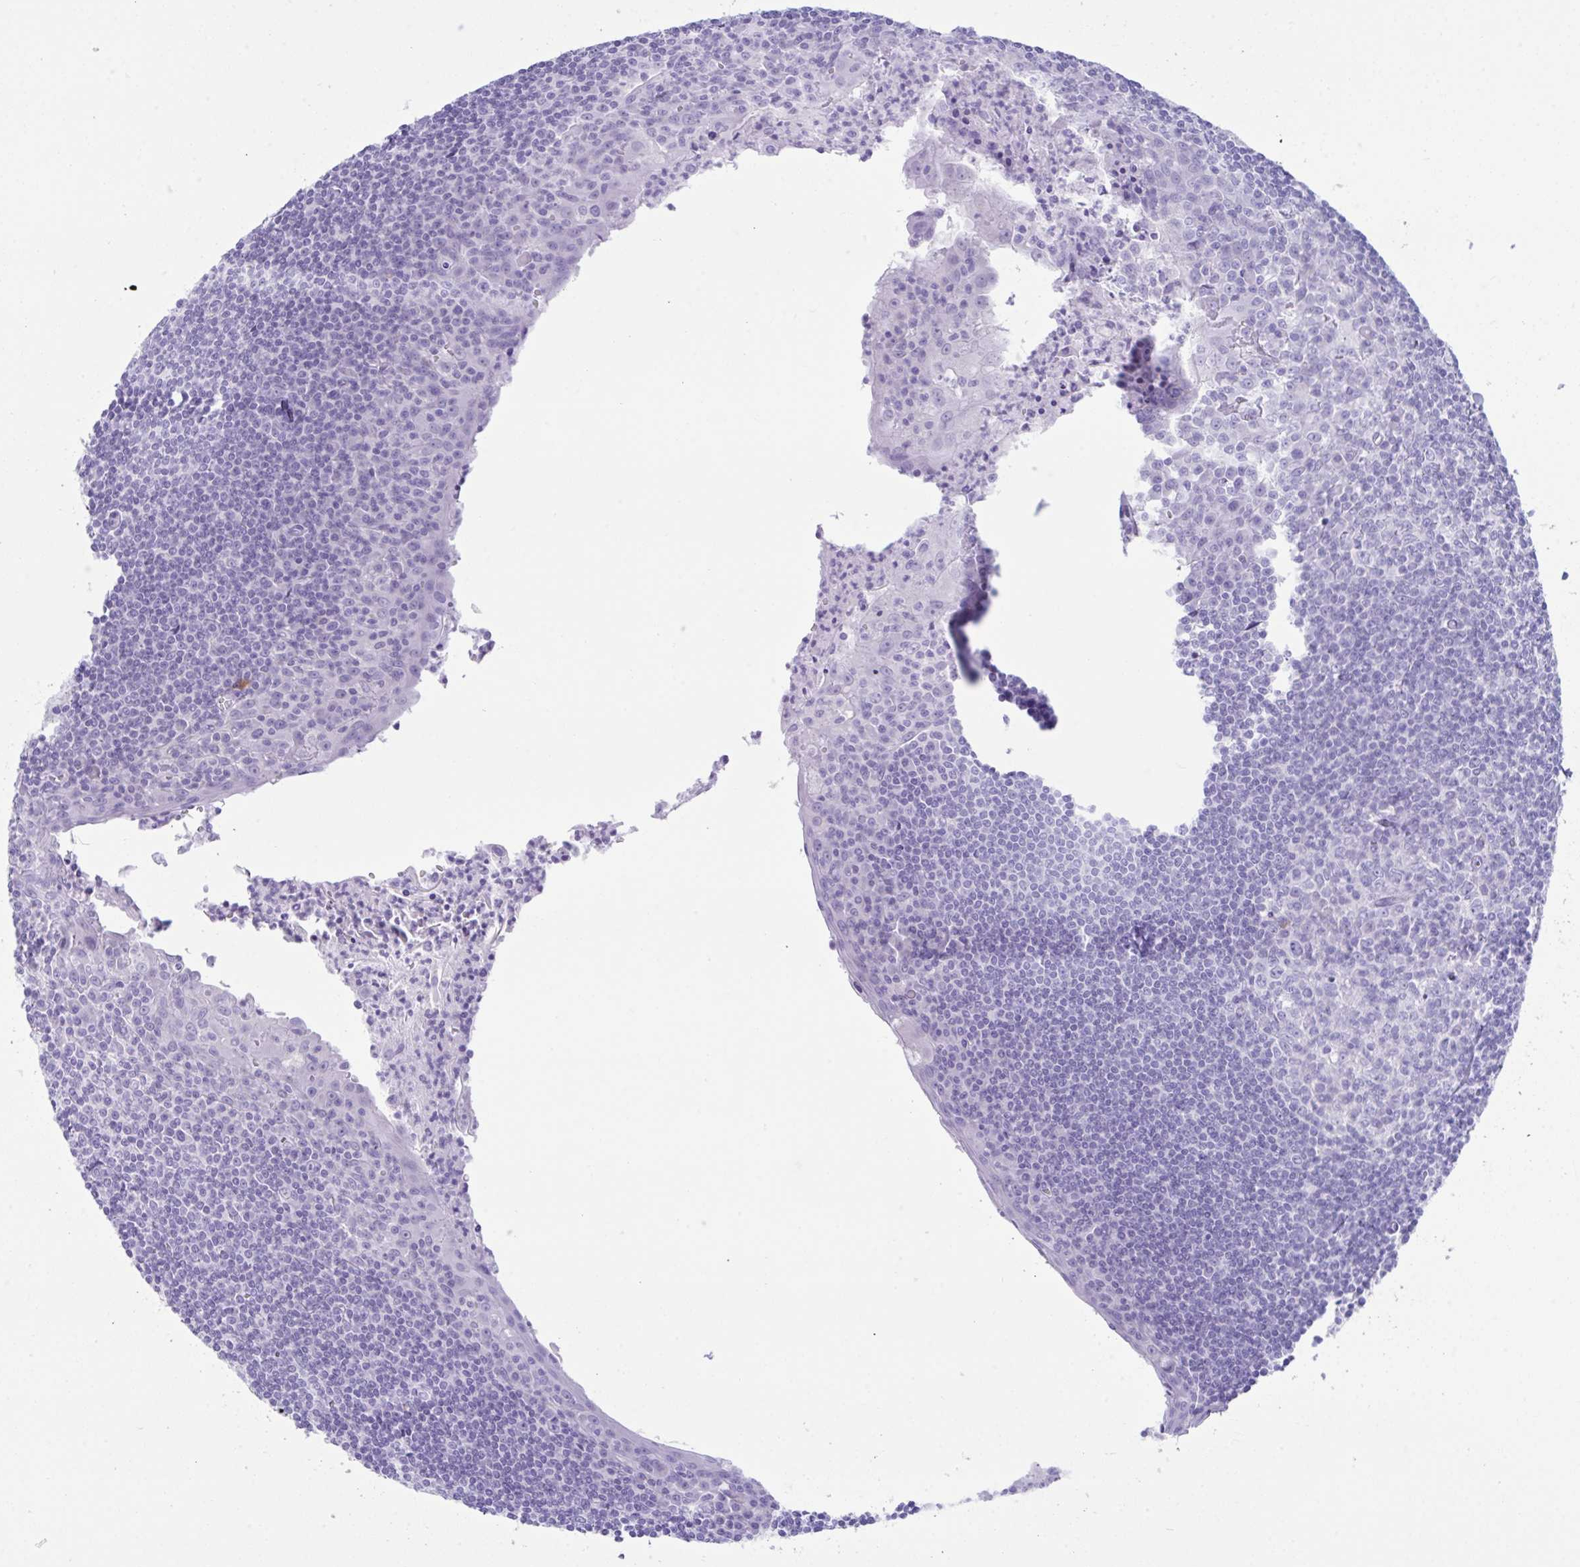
{"staining": {"intensity": "negative", "quantity": "none", "location": "none"}, "tissue": "tonsil", "cell_type": "Germinal center cells", "image_type": "normal", "snomed": [{"axis": "morphology", "description": "Normal tissue, NOS"}, {"axis": "topography", "description": "Tonsil"}], "caption": "Tonsil stained for a protein using immunohistochemistry shows no staining germinal center cells.", "gene": "PSCA", "patient": {"sex": "male", "age": 27}}